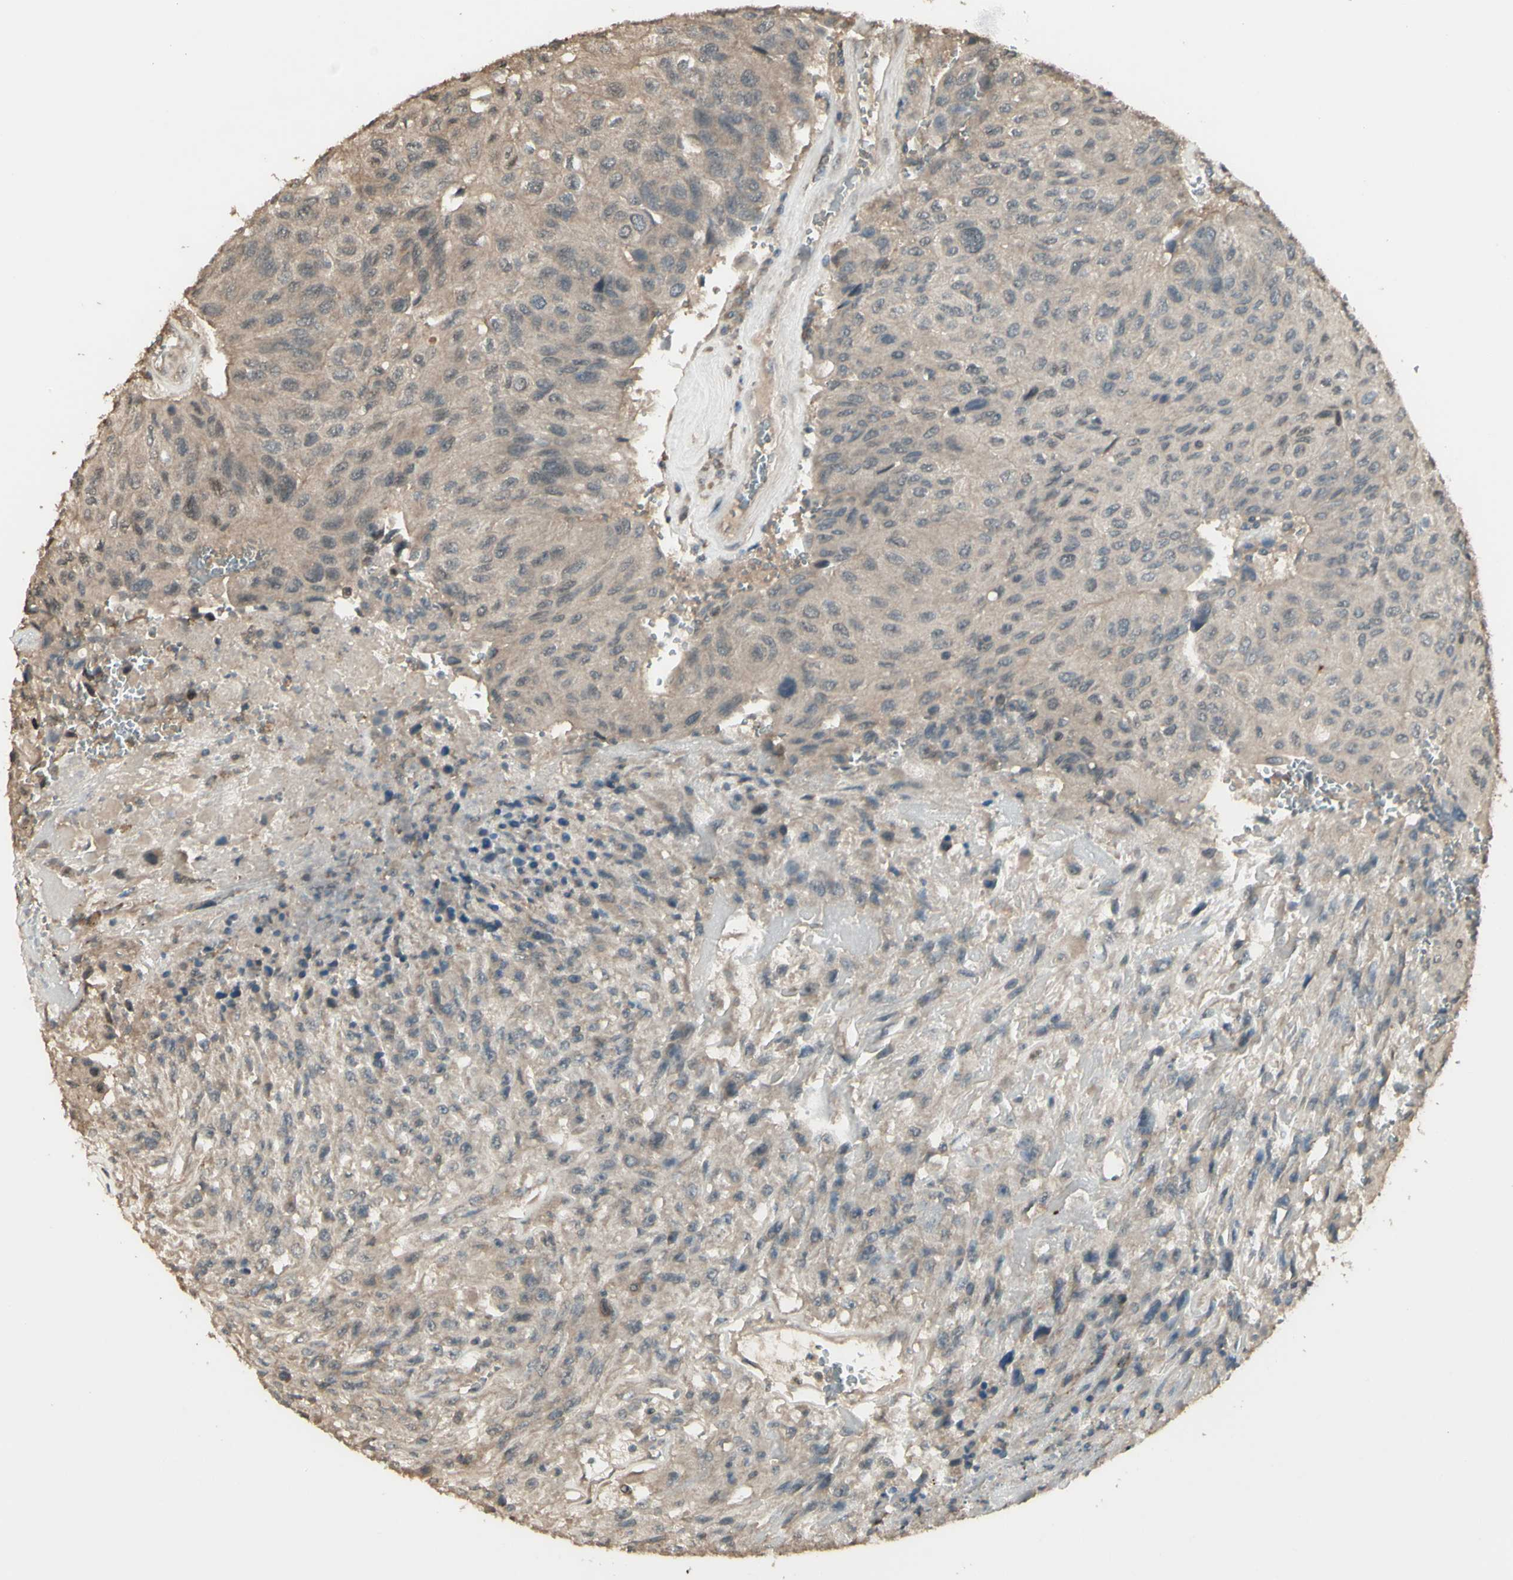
{"staining": {"intensity": "weak", "quantity": ">75%", "location": "cytoplasmic/membranous"}, "tissue": "urothelial cancer", "cell_type": "Tumor cells", "image_type": "cancer", "snomed": [{"axis": "morphology", "description": "Urothelial carcinoma, High grade"}, {"axis": "topography", "description": "Urinary bladder"}], "caption": "Protein expression by immunohistochemistry demonstrates weak cytoplasmic/membranous positivity in about >75% of tumor cells in urothelial carcinoma (high-grade).", "gene": "GNAS", "patient": {"sex": "male", "age": 66}}